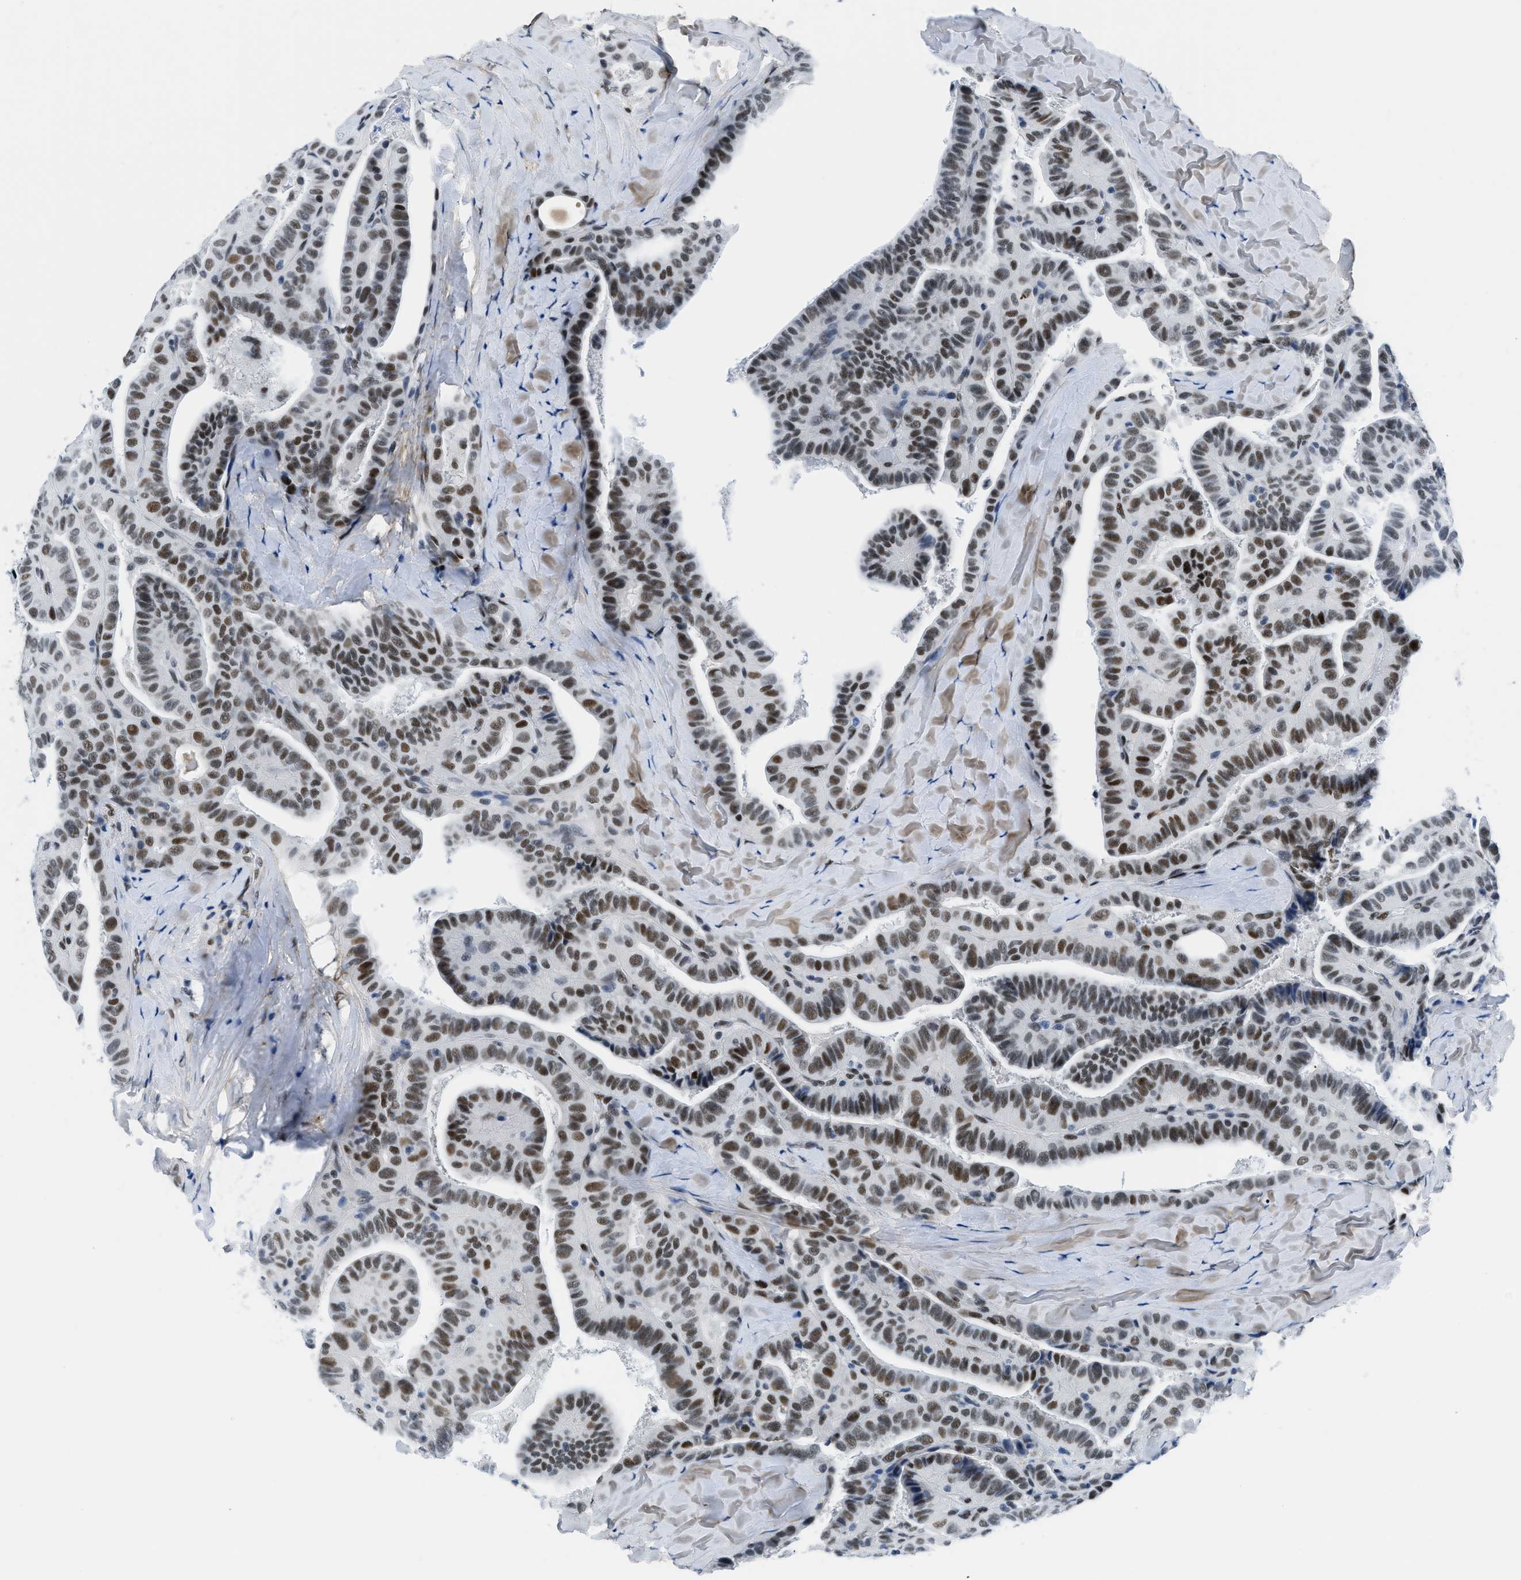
{"staining": {"intensity": "moderate", "quantity": ">75%", "location": "nuclear"}, "tissue": "thyroid cancer", "cell_type": "Tumor cells", "image_type": "cancer", "snomed": [{"axis": "morphology", "description": "Papillary adenocarcinoma, NOS"}, {"axis": "topography", "description": "Thyroid gland"}], "caption": "Thyroid cancer stained for a protein (brown) displays moderate nuclear positive positivity in about >75% of tumor cells.", "gene": "SMARCAD1", "patient": {"sex": "male", "age": 77}}